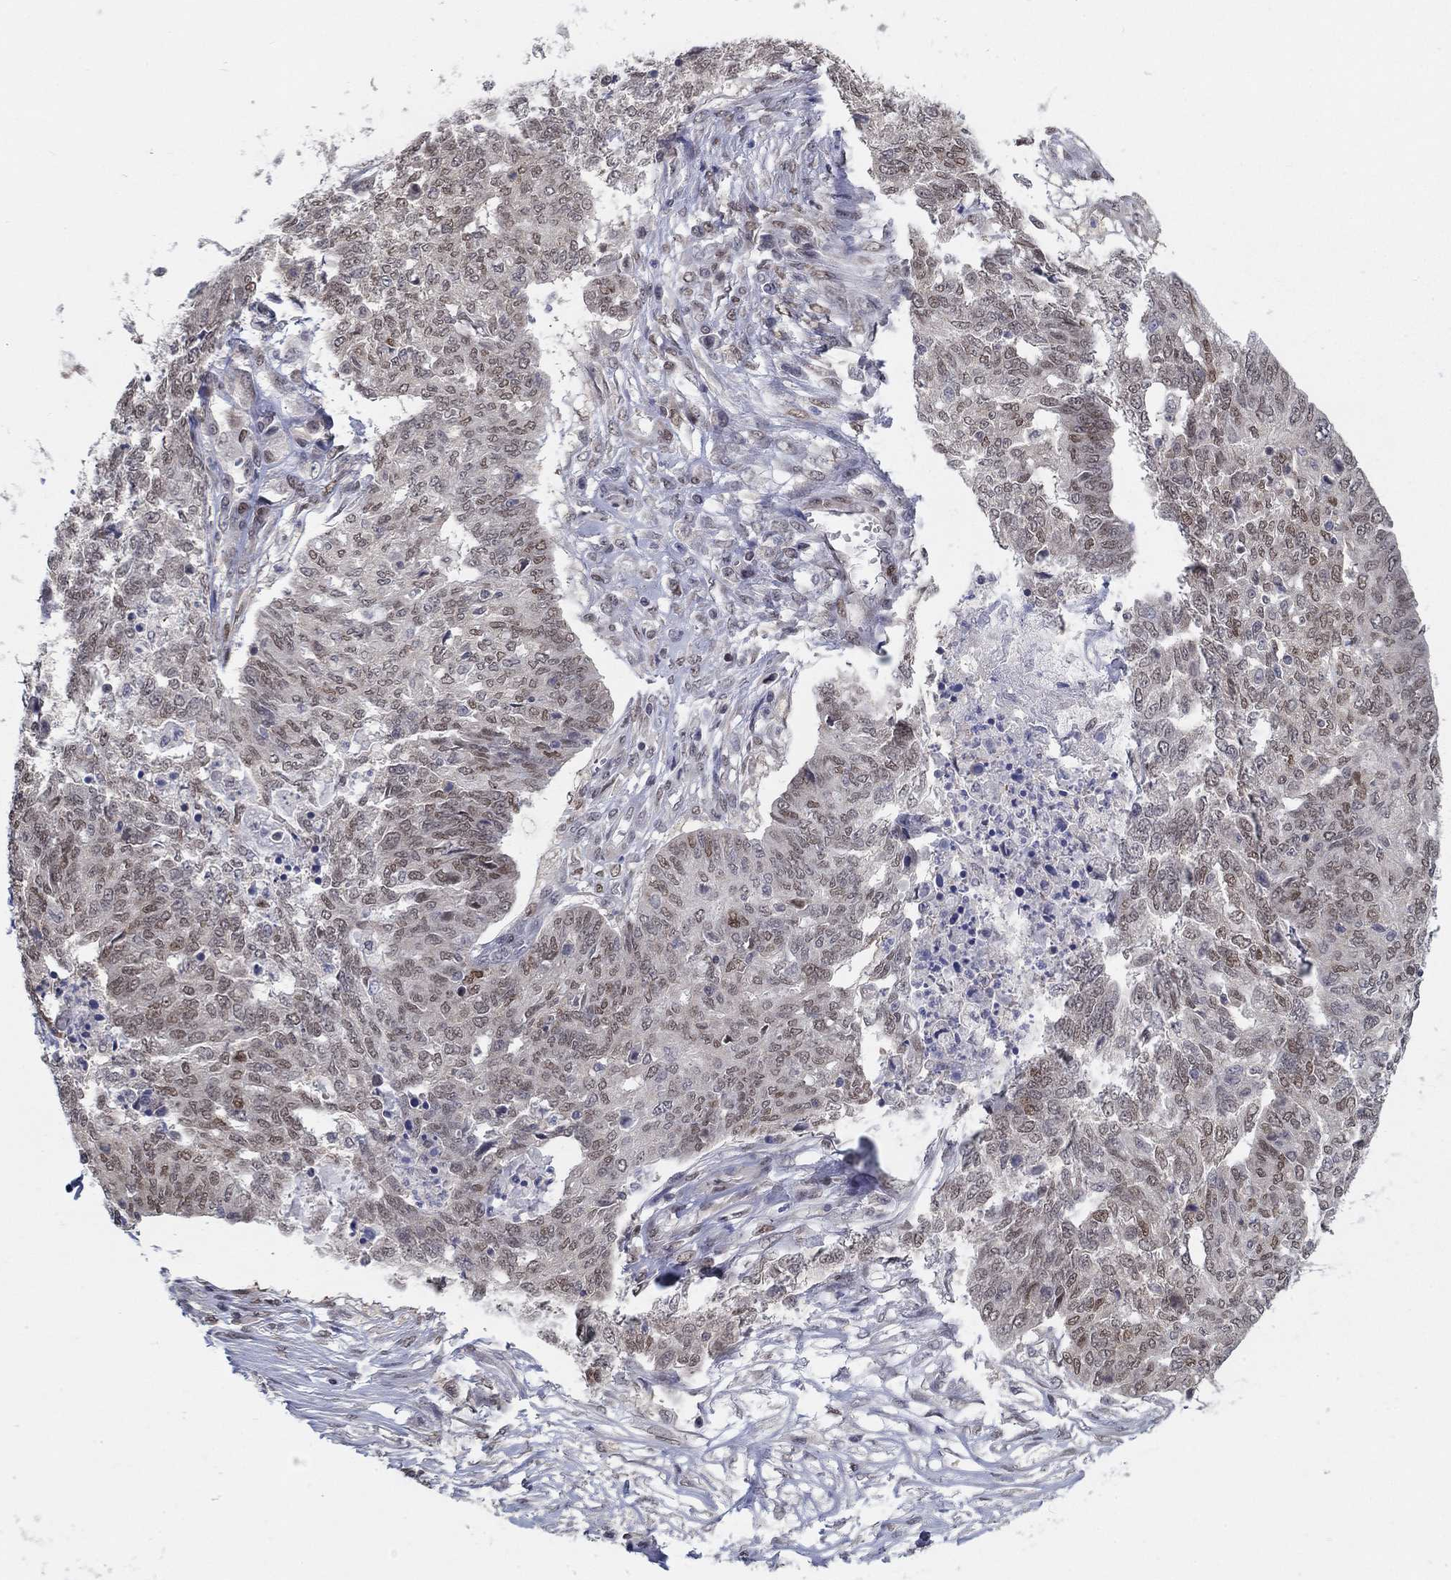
{"staining": {"intensity": "moderate", "quantity": "<25%", "location": "nuclear"}, "tissue": "ovarian cancer", "cell_type": "Tumor cells", "image_type": "cancer", "snomed": [{"axis": "morphology", "description": "Cystadenocarcinoma, serous, NOS"}, {"axis": "topography", "description": "Ovary"}], "caption": "A high-resolution histopathology image shows IHC staining of ovarian cancer, which exhibits moderate nuclear staining in about <25% of tumor cells.", "gene": "CENPE", "patient": {"sex": "female", "age": 67}}